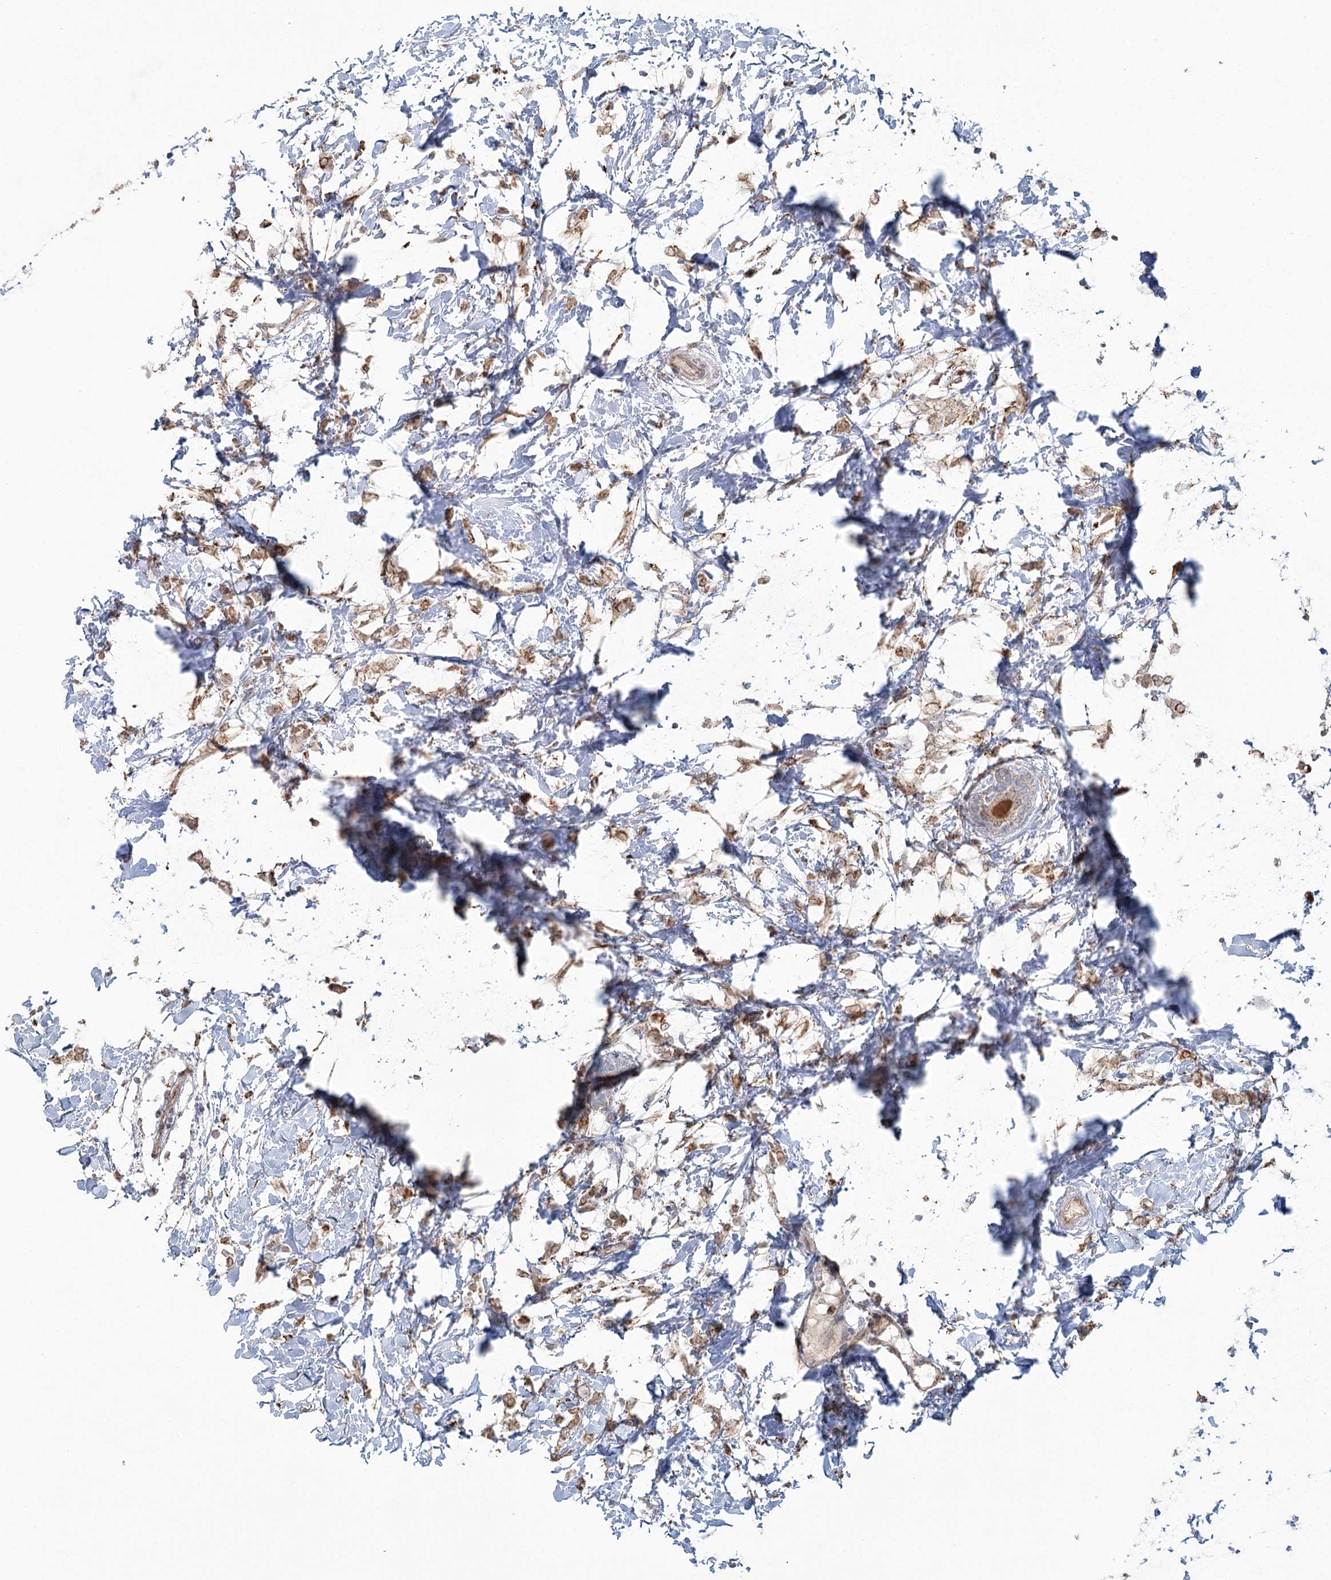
{"staining": {"intensity": "moderate", "quantity": ">75%", "location": "cytoplasmic/membranous"}, "tissue": "breast cancer", "cell_type": "Tumor cells", "image_type": "cancer", "snomed": [{"axis": "morphology", "description": "Normal tissue, NOS"}, {"axis": "morphology", "description": "Lobular carcinoma"}, {"axis": "topography", "description": "Breast"}], "caption": "Breast lobular carcinoma tissue demonstrates moderate cytoplasmic/membranous staining in about >75% of tumor cells", "gene": "LACTB", "patient": {"sex": "female", "age": 47}}